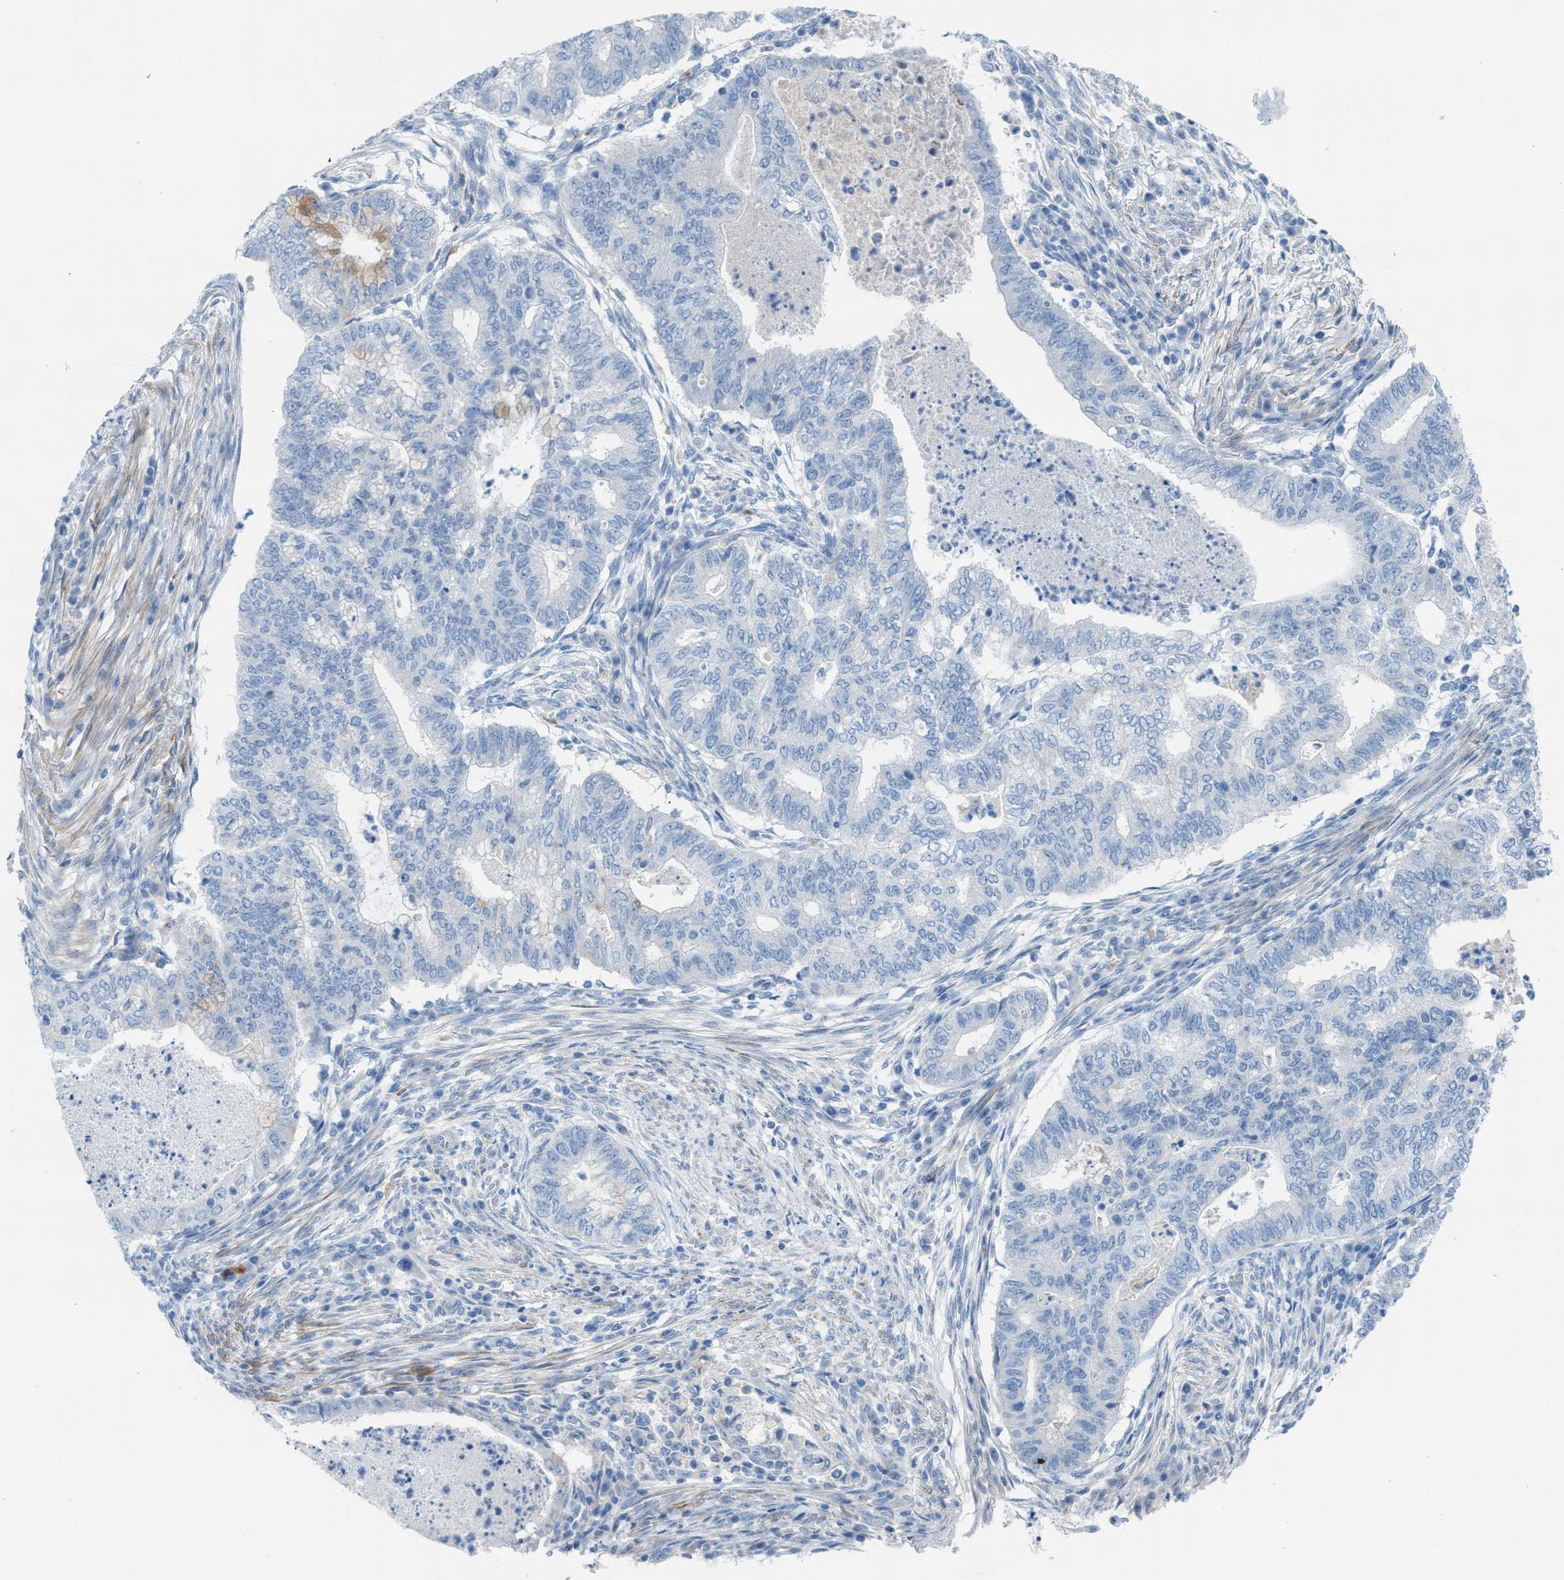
{"staining": {"intensity": "negative", "quantity": "none", "location": "none"}, "tissue": "endometrial cancer", "cell_type": "Tumor cells", "image_type": "cancer", "snomed": [{"axis": "morphology", "description": "Polyp, NOS"}, {"axis": "morphology", "description": "Adenocarcinoma, NOS"}, {"axis": "morphology", "description": "Adenoma, NOS"}, {"axis": "topography", "description": "Endometrium"}], "caption": "Tumor cells show no significant positivity in adenoma (endometrial).", "gene": "ASPA", "patient": {"sex": "female", "age": 79}}